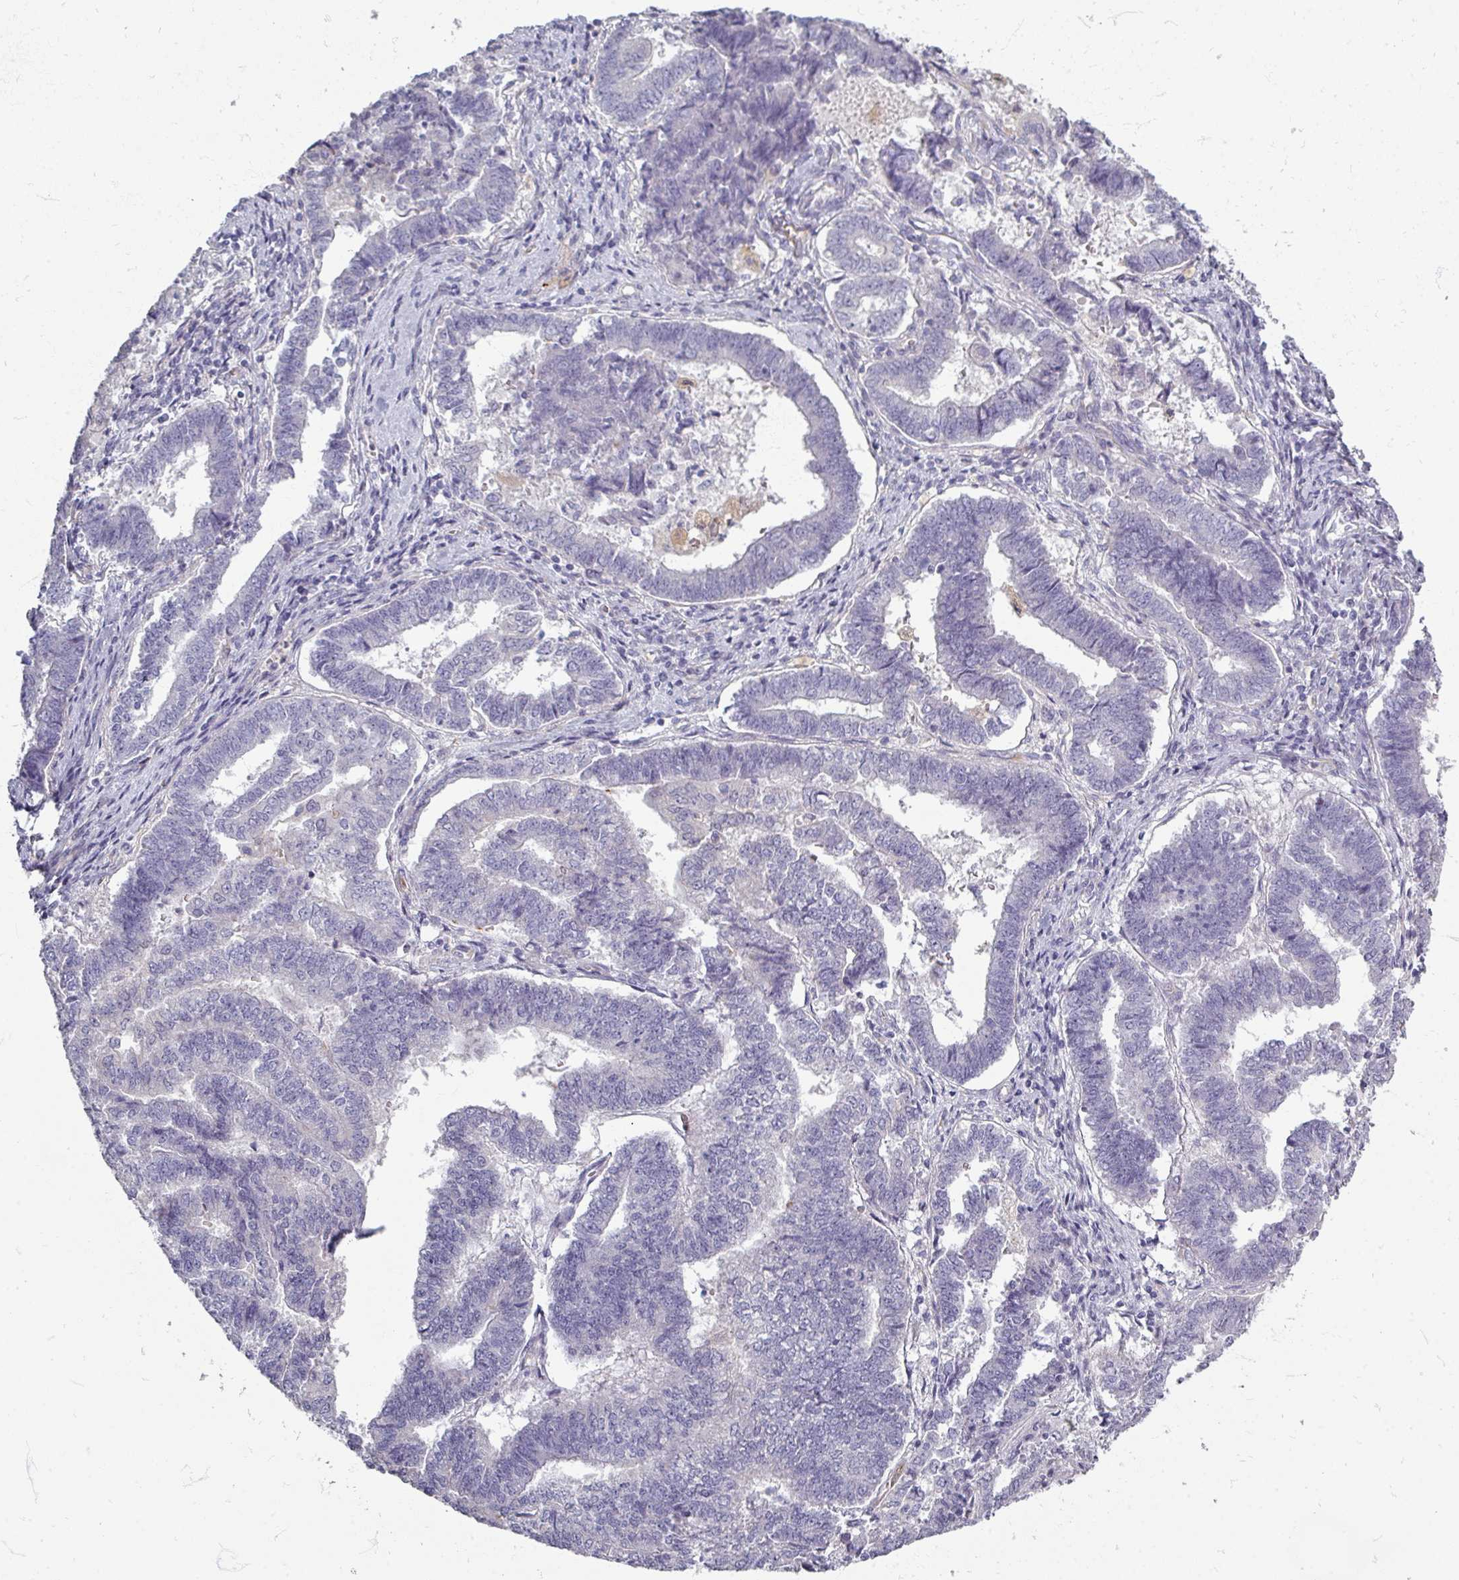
{"staining": {"intensity": "negative", "quantity": "none", "location": "none"}, "tissue": "endometrial cancer", "cell_type": "Tumor cells", "image_type": "cancer", "snomed": [{"axis": "morphology", "description": "Adenocarcinoma, NOS"}, {"axis": "topography", "description": "Endometrium"}], "caption": "High magnification brightfield microscopy of adenocarcinoma (endometrial) stained with DAB (brown) and counterstained with hematoxylin (blue): tumor cells show no significant expression. (DAB immunohistochemistry (IHC) visualized using brightfield microscopy, high magnification).", "gene": "ZNF878", "patient": {"sex": "female", "age": 72}}